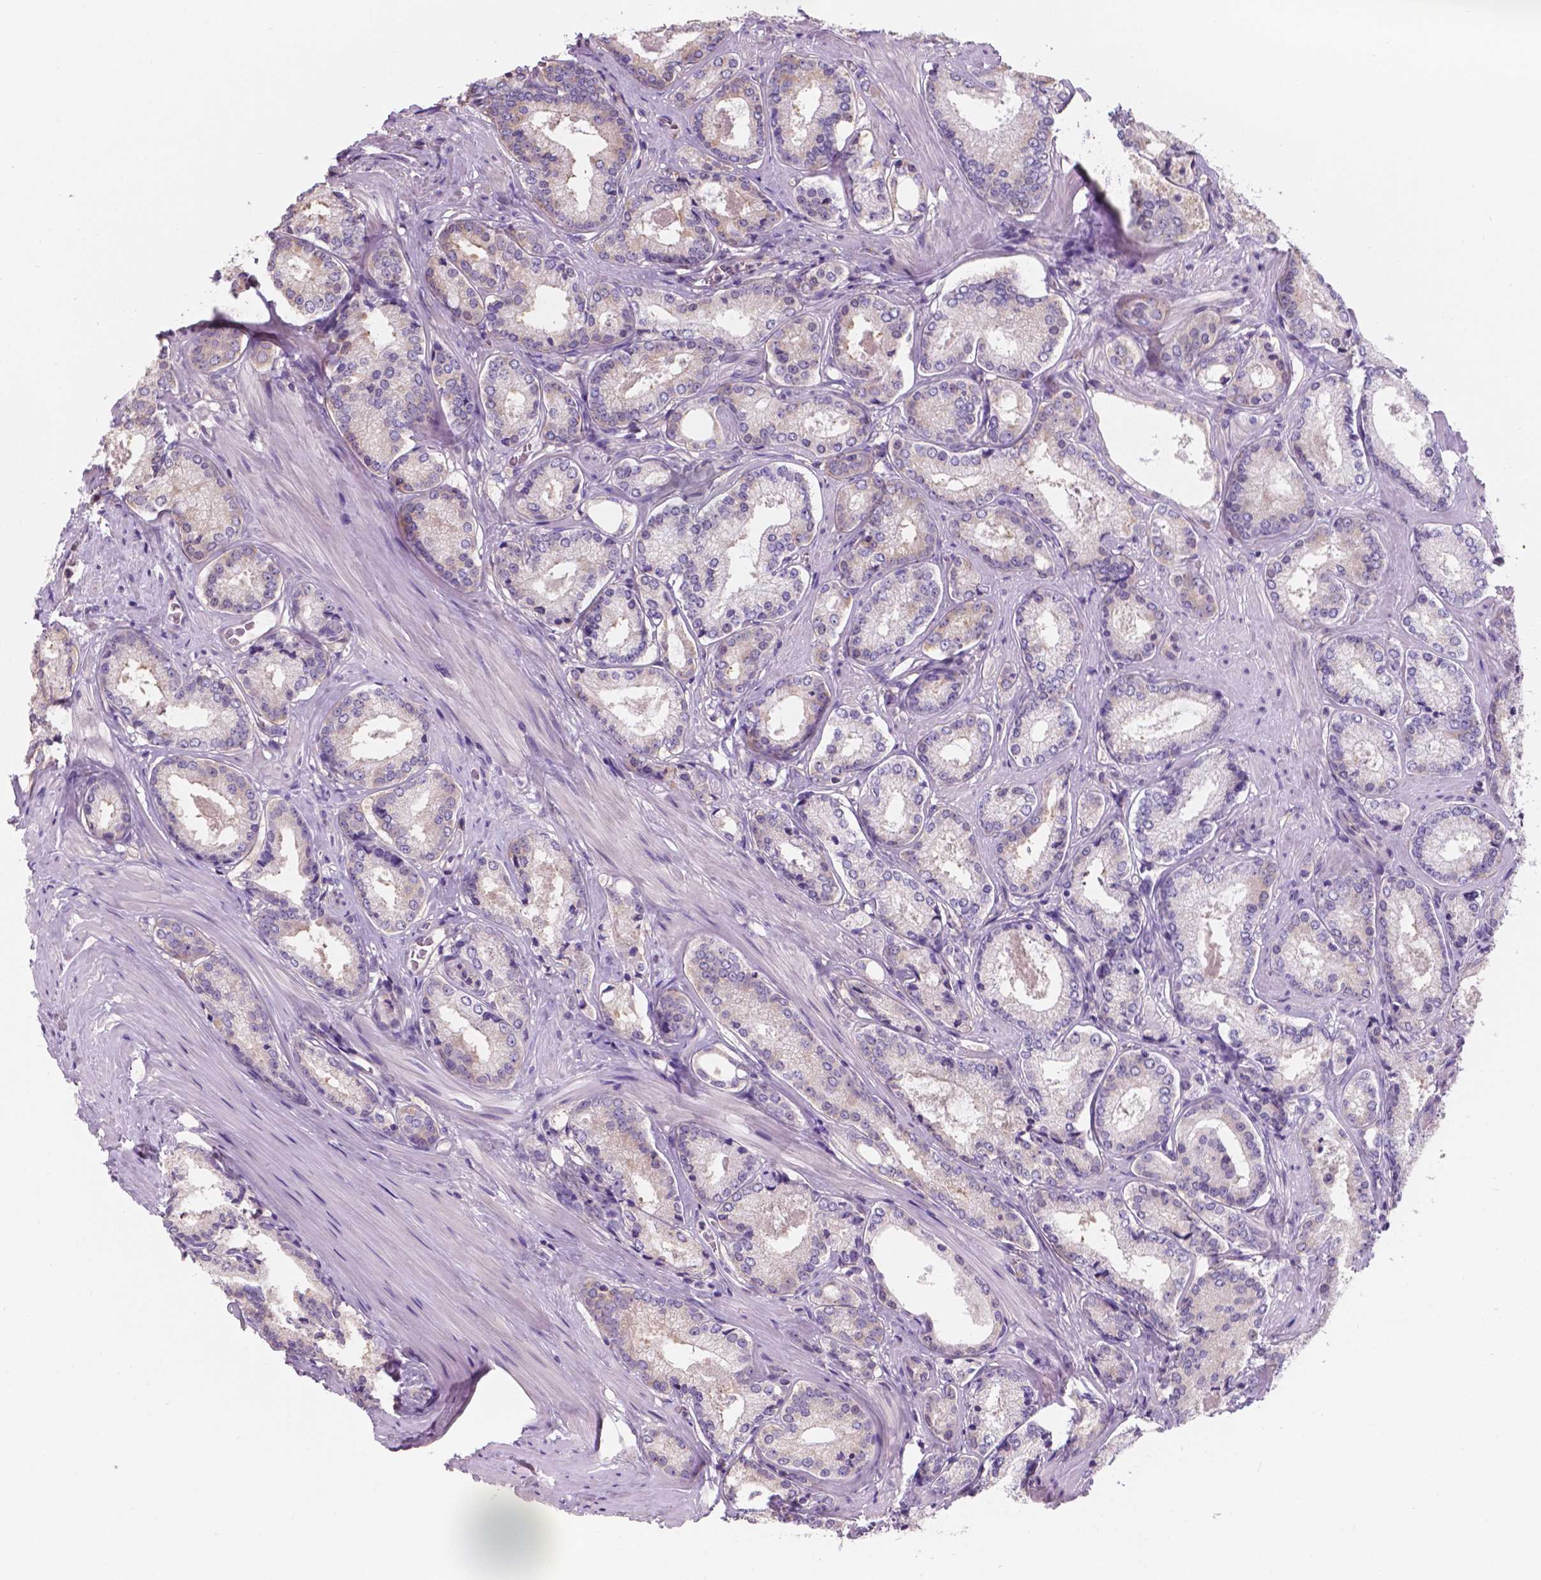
{"staining": {"intensity": "negative", "quantity": "none", "location": "none"}, "tissue": "prostate cancer", "cell_type": "Tumor cells", "image_type": "cancer", "snomed": [{"axis": "morphology", "description": "Adenocarcinoma, Low grade"}, {"axis": "topography", "description": "Prostate"}], "caption": "Prostate cancer stained for a protein using immunohistochemistry shows no staining tumor cells.", "gene": "SBSN", "patient": {"sex": "male", "age": 56}}